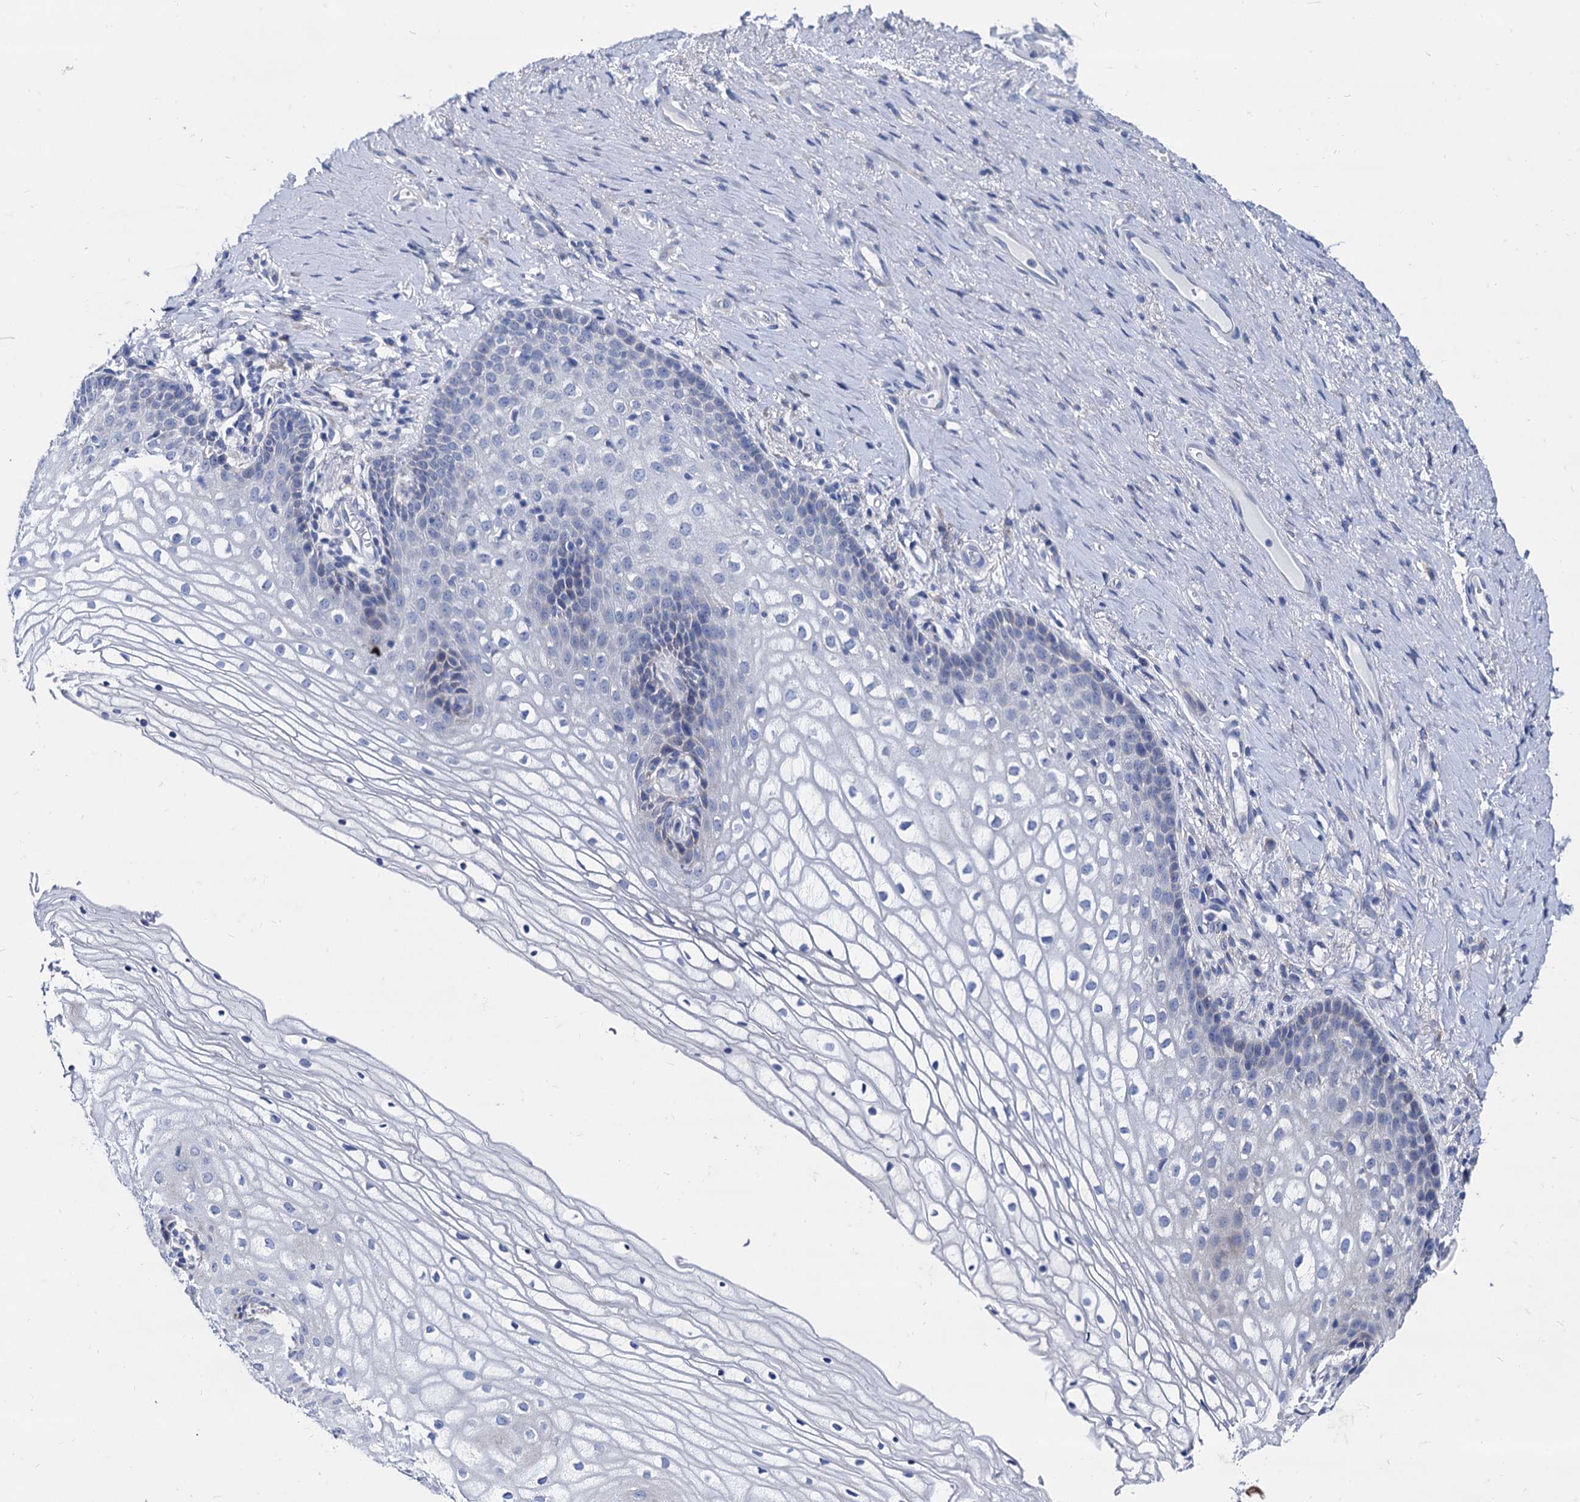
{"staining": {"intensity": "negative", "quantity": "none", "location": "none"}, "tissue": "vagina", "cell_type": "Squamous epithelial cells", "image_type": "normal", "snomed": [{"axis": "morphology", "description": "Normal tissue, NOS"}, {"axis": "topography", "description": "Vagina"}], "caption": "DAB immunohistochemical staining of unremarkable human vagina shows no significant staining in squamous epithelial cells. (IHC, brightfield microscopy, high magnification).", "gene": "FOXR2", "patient": {"sex": "female", "age": 60}}